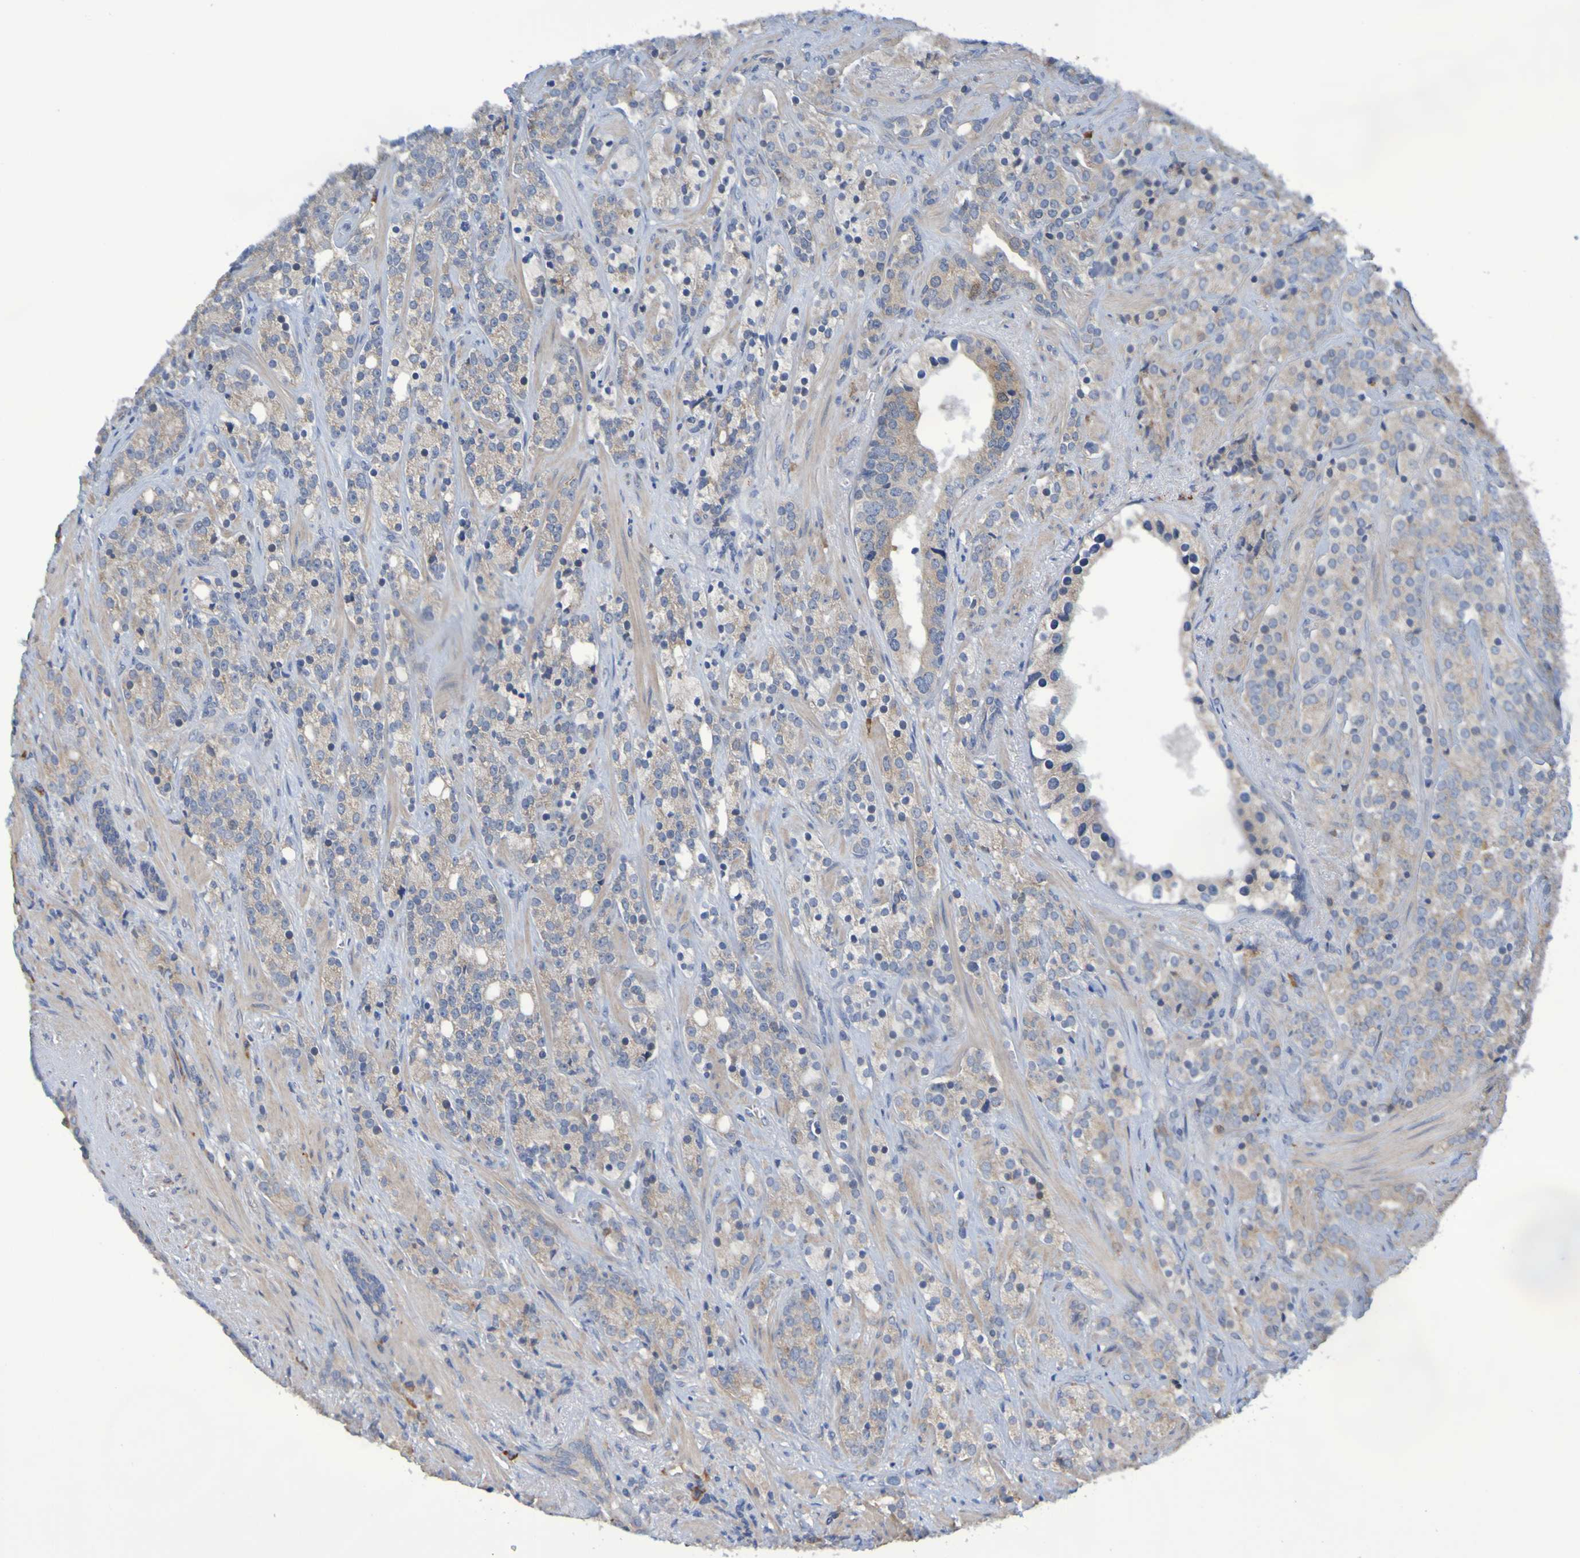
{"staining": {"intensity": "weak", "quantity": ">75%", "location": "cytoplasmic/membranous"}, "tissue": "prostate cancer", "cell_type": "Tumor cells", "image_type": "cancer", "snomed": [{"axis": "morphology", "description": "Adenocarcinoma, High grade"}, {"axis": "topography", "description": "Prostate"}], "caption": "A low amount of weak cytoplasmic/membranous staining is seen in approximately >75% of tumor cells in adenocarcinoma (high-grade) (prostate) tissue.", "gene": "CLDN18", "patient": {"sex": "male", "age": 71}}